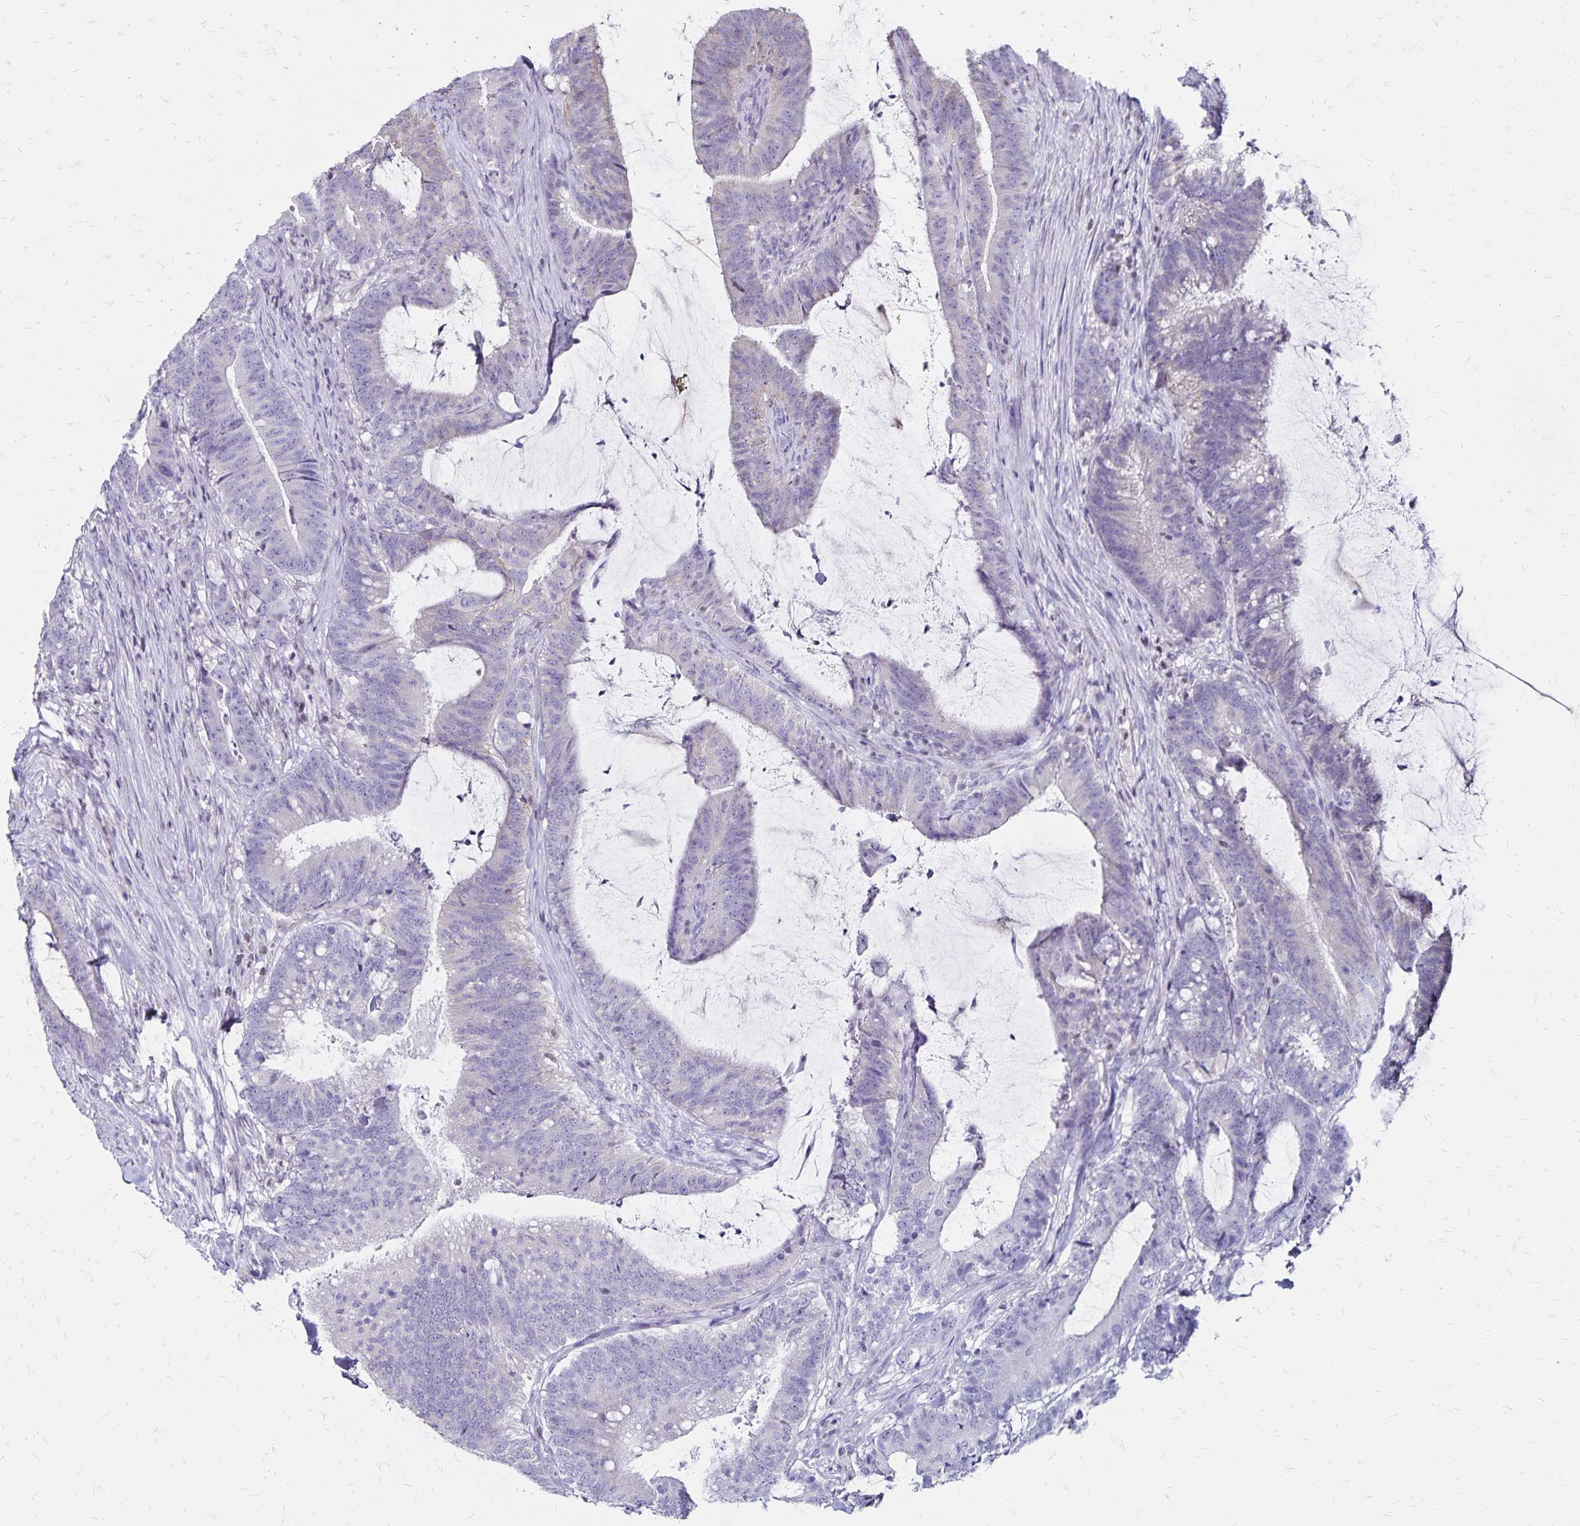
{"staining": {"intensity": "negative", "quantity": "none", "location": "none"}, "tissue": "colorectal cancer", "cell_type": "Tumor cells", "image_type": "cancer", "snomed": [{"axis": "morphology", "description": "Adenocarcinoma, NOS"}, {"axis": "topography", "description": "Colon"}], "caption": "Immunohistochemistry (IHC) photomicrograph of colorectal cancer (adenocarcinoma) stained for a protein (brown), which demonstrates no positivity in tumor cells.", "gene": "IKZF1", "patient": {"sex": "female", "age": 43}}